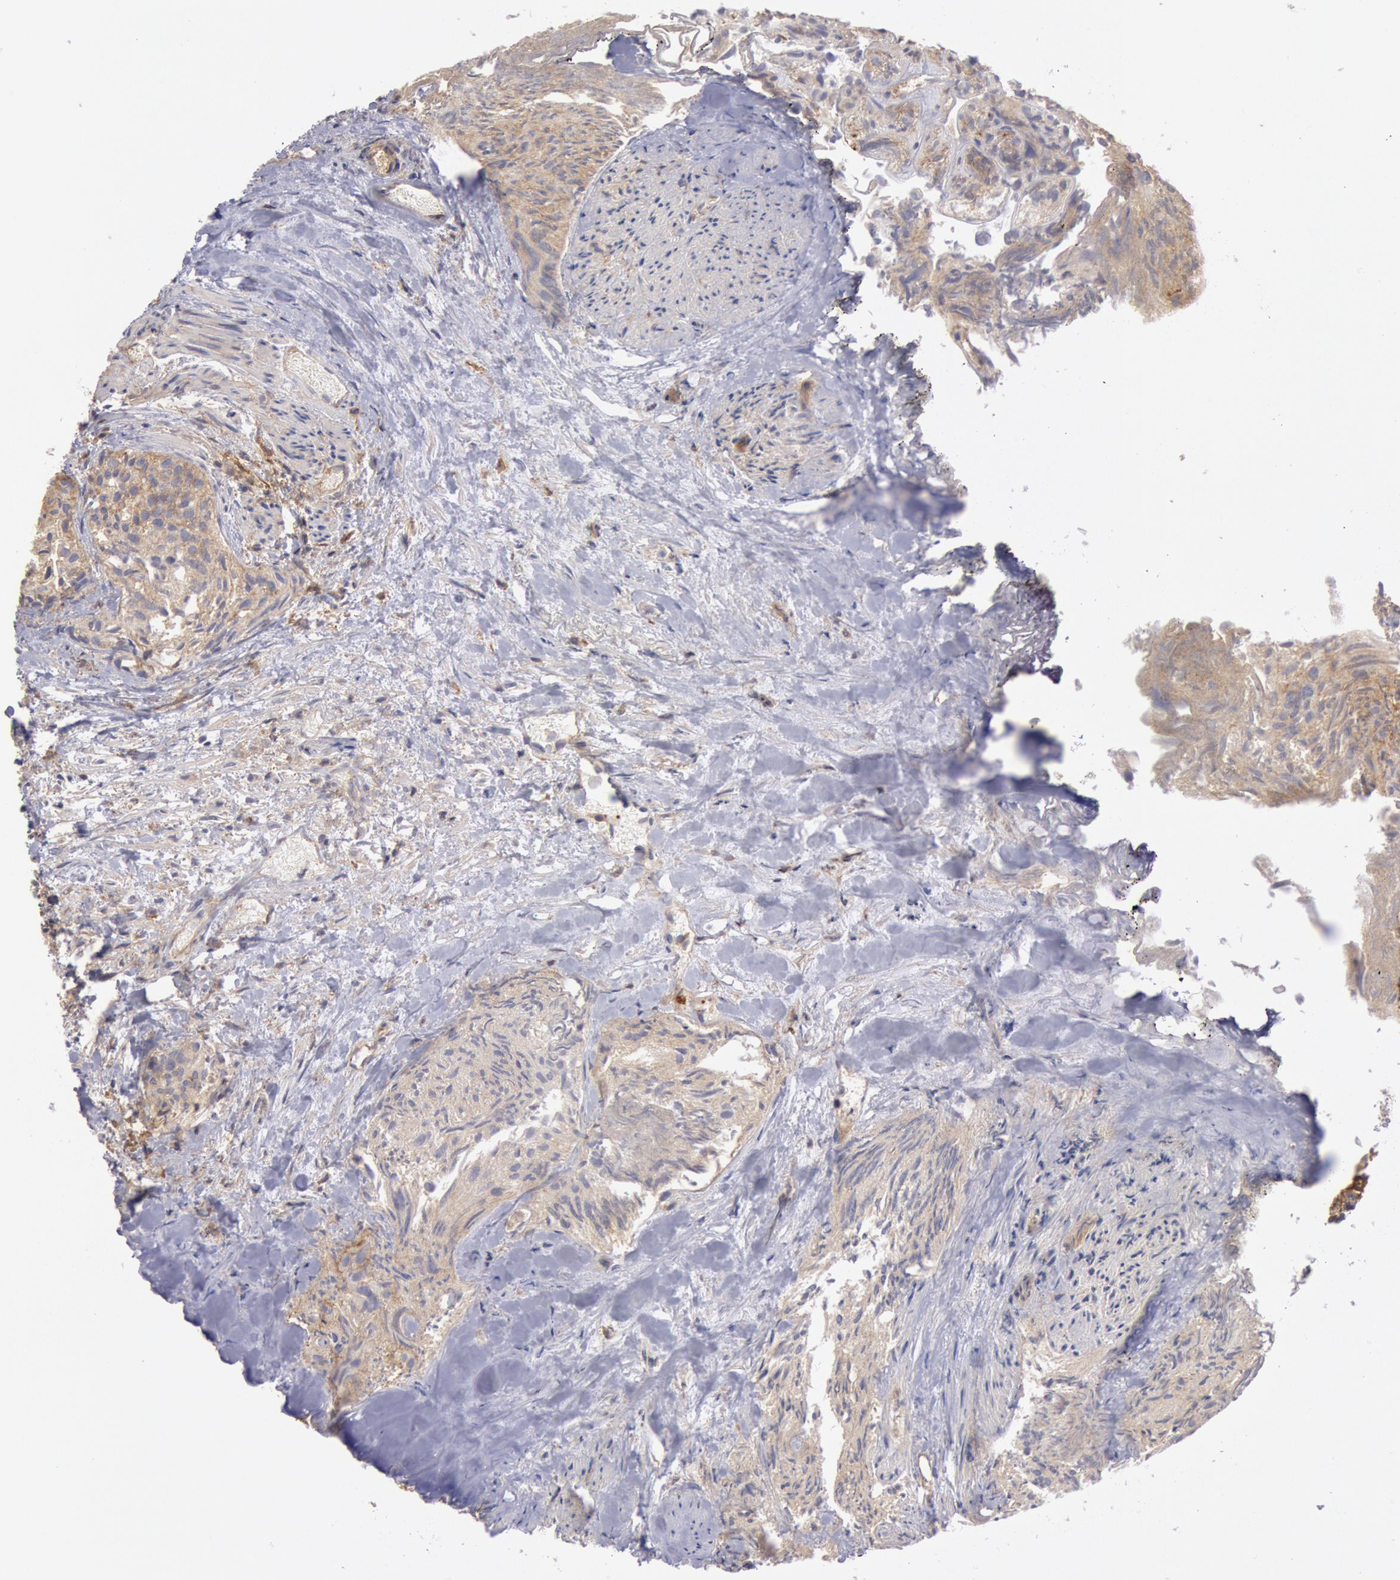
{"staining": {"intensity": "weak", "quantity": ">75%", "location": "cytoplasmic/membranous"}, "tissue": "urothelial cancer", "cell_type": "Tumor cells", "image_type": "cancer", "snomed": [{"axis": "morphology", "description": "Urothelial carcinoma, High grade"}, {"axis": "topography", "description": "Urinary bladder"}], "caption": "High-power microscopy captured an IHC histopathology image of urothelial carcinoma (high-grade), revealing weak cytoplasmic/membranous expression in approximately >75% of tumor cells. (DAB (3,3'-diaminobenzidine) IHC with brightfield microscopy, high magnification).", "gene": "SNAP23", "patient": {"sex": "female", "age": 78}}